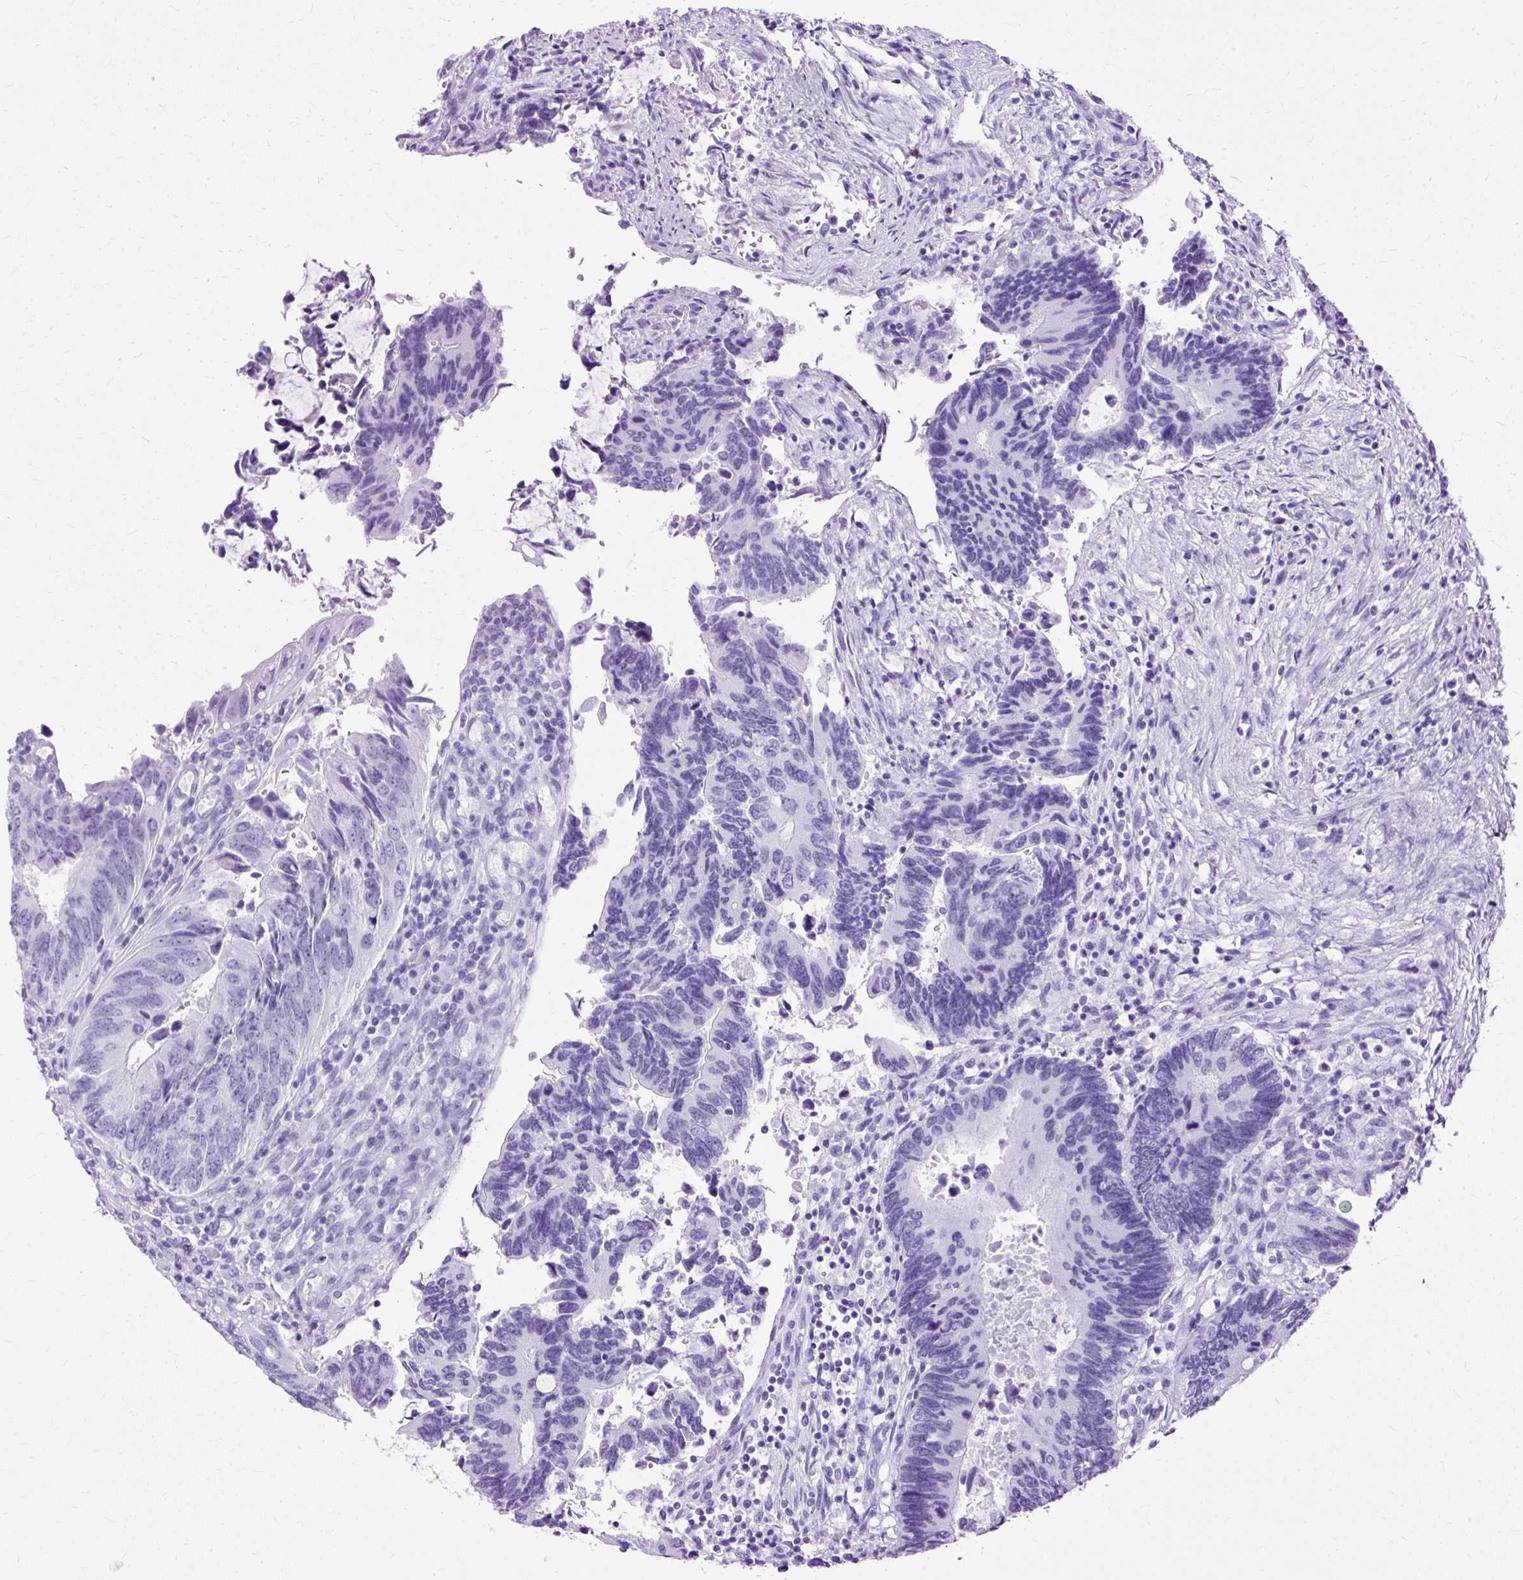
{"staining": {"intensity": "negative", "quantity": "none", "location": "none"}, "tissue": "colorectal cancer", "cell_type": "Tumor cells", "image_type": "cancer", "snomed": [{"axis": "morphology", "description": "Adenocarcinoma, NOS"}, {"axis": "topography", "description": "Colon"}], "caption": "Immunohistochemistry (IHC) photomicrograph of human colorectal cancer stained for a protein (brown), which shows no staining in tumor cells.", "gene": "SLC8A2", "patient": {"sex": "male", "age": 87}}